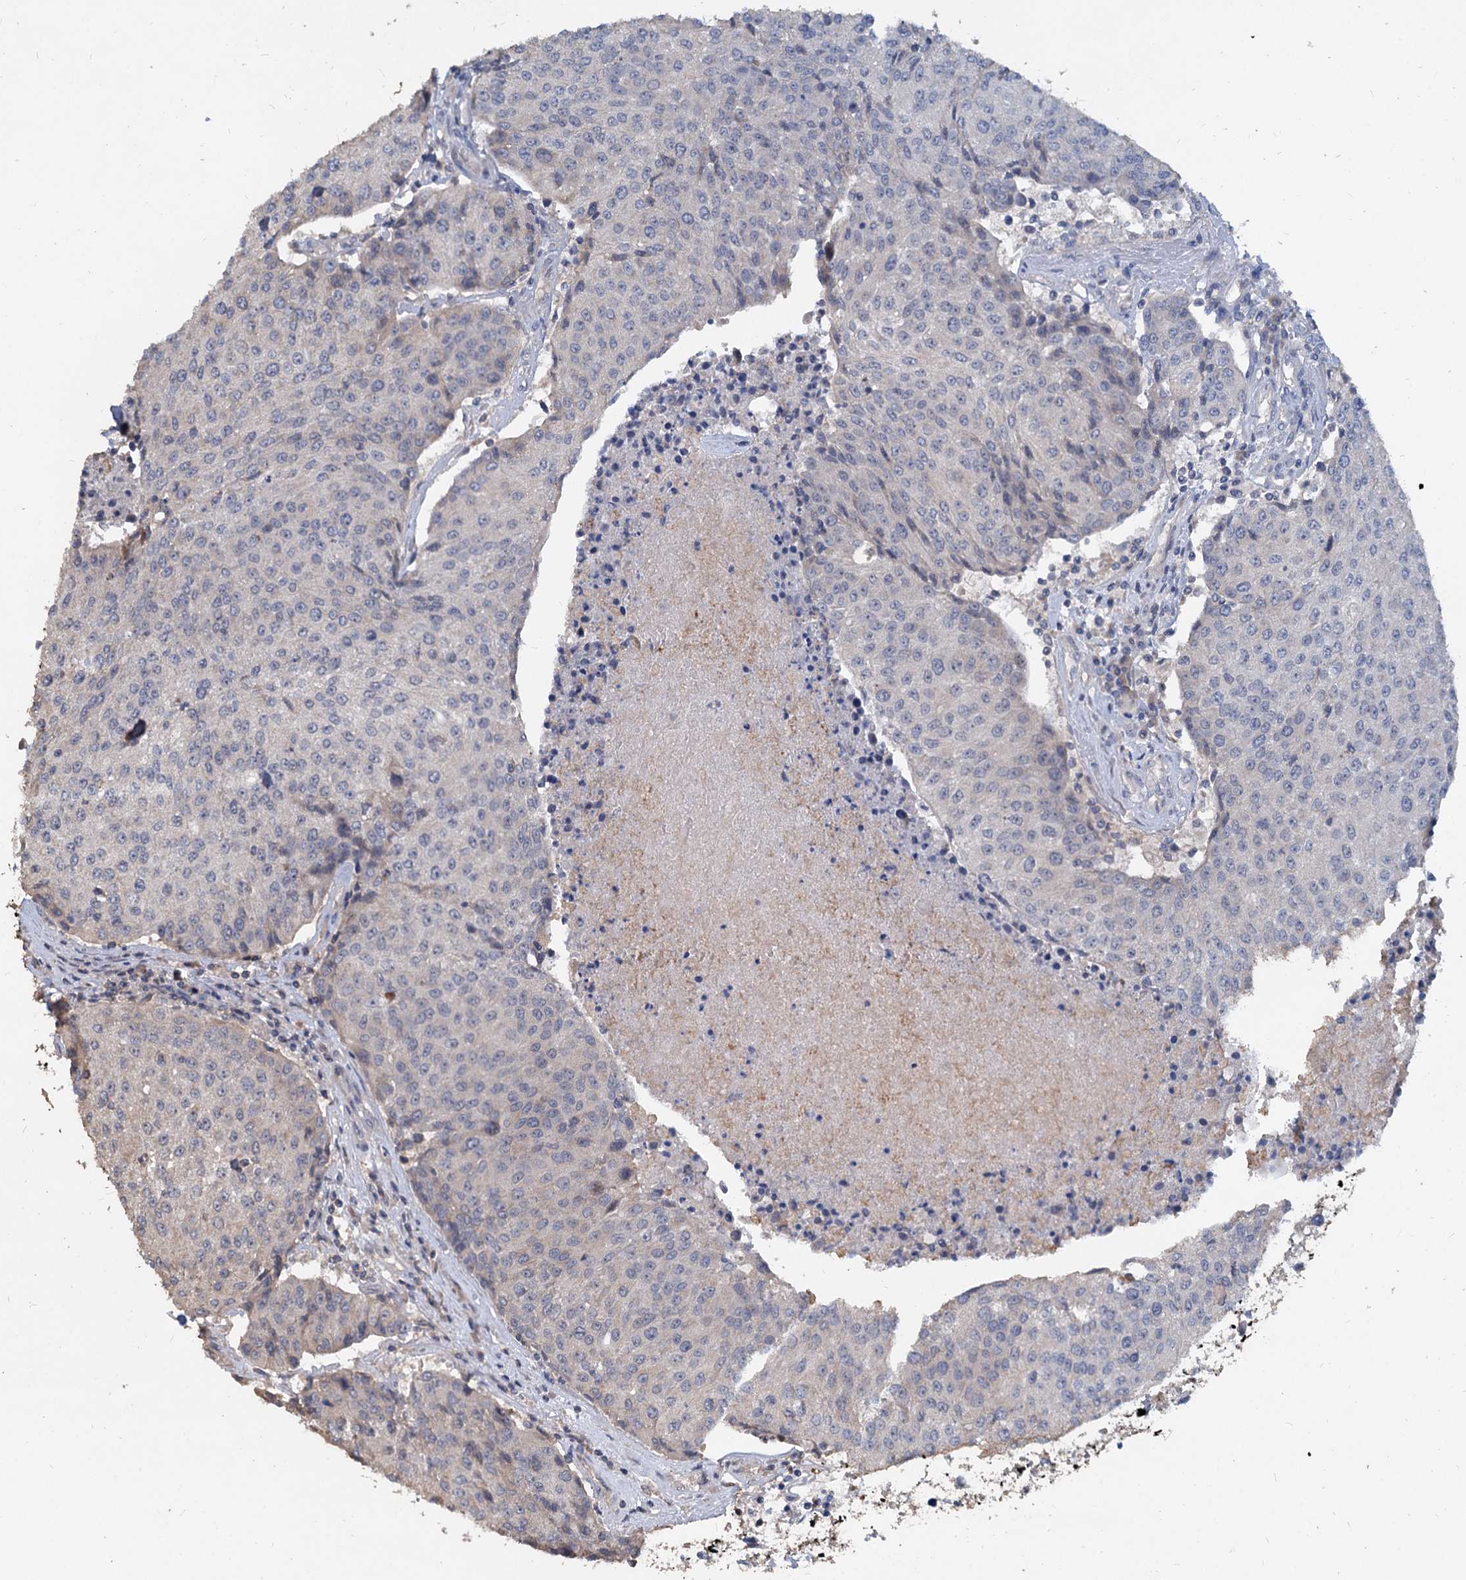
{"staining": {"intensity": "negative", "quantity": "none", "location": "none"}, "tissue": "urothelial cancer", "cell_type": "Tumor cells", "image_type": "cancer", "snomed": [{"axis": "morphology", "description": "Urothelial carcinoma, High grade"}, {"axis": "topography", "description": "Urinary bladder"}], "caption": "DAB immunohistochemical staining of human high-grade urothelial carcinoma displays no significant positivity in tumor cells.", "gene": "DEPDC4", "patient": {"sex": "female", "age": 85}}